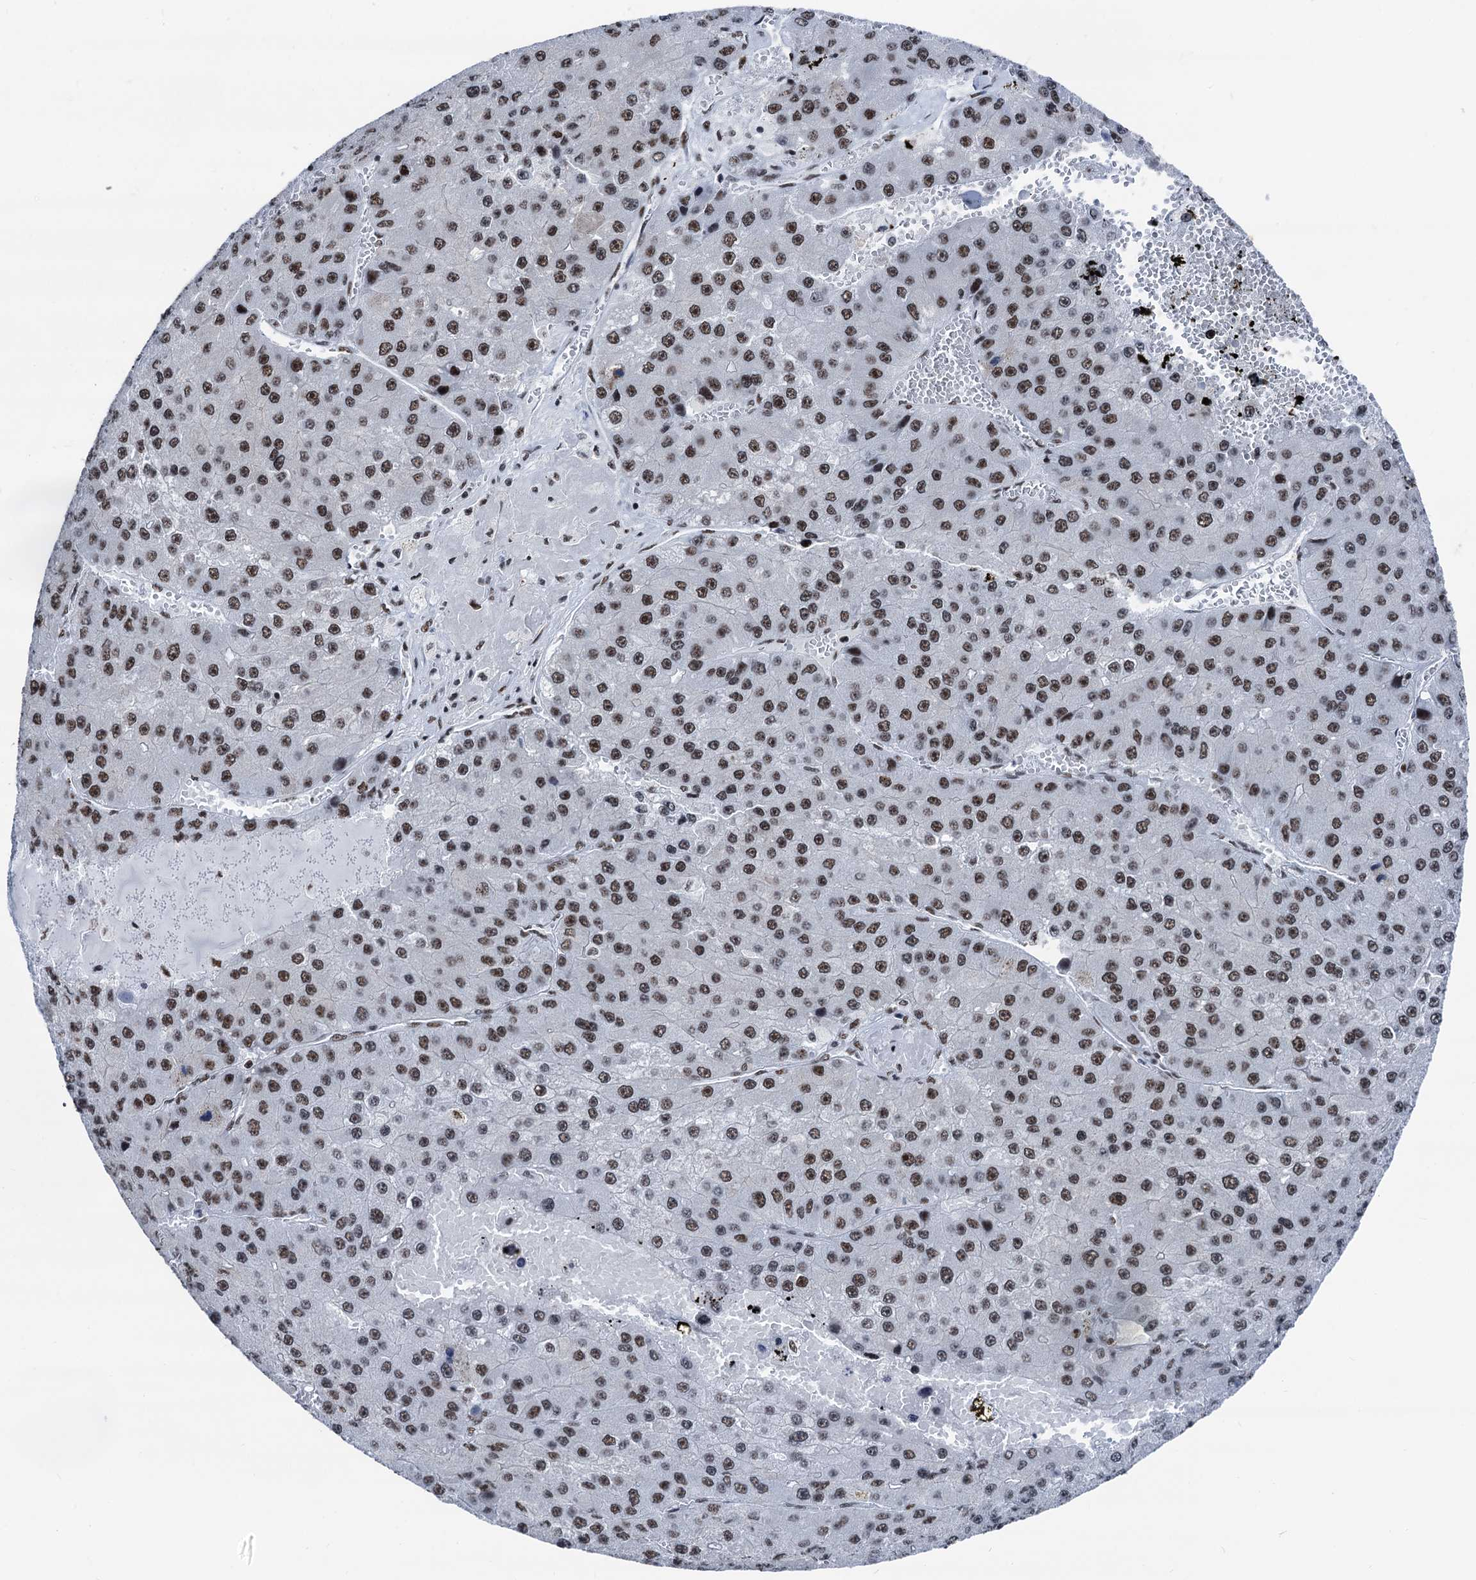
{"staining": {"intensity": "moderate", "quantity": ">75%", "location": "nuclear"}, "tissue": "liver cancer", "cell_type": "Tumor cells", "image_type": "cancer", "snomed": [{"axis": "morphology", "description": "Carcinoma, Hepatocellular, NOS"}, {"axis": "topography", "description": "Liver"}], "caption": "This histopathology image displays immunohistochemistry staining of liver hepatocellular carcinoma, with medium moderate nuclear positivity in approximately >75% of tumor cells.", "gene": "DDX23", "patient": {"sex": "female", "age": 73}}